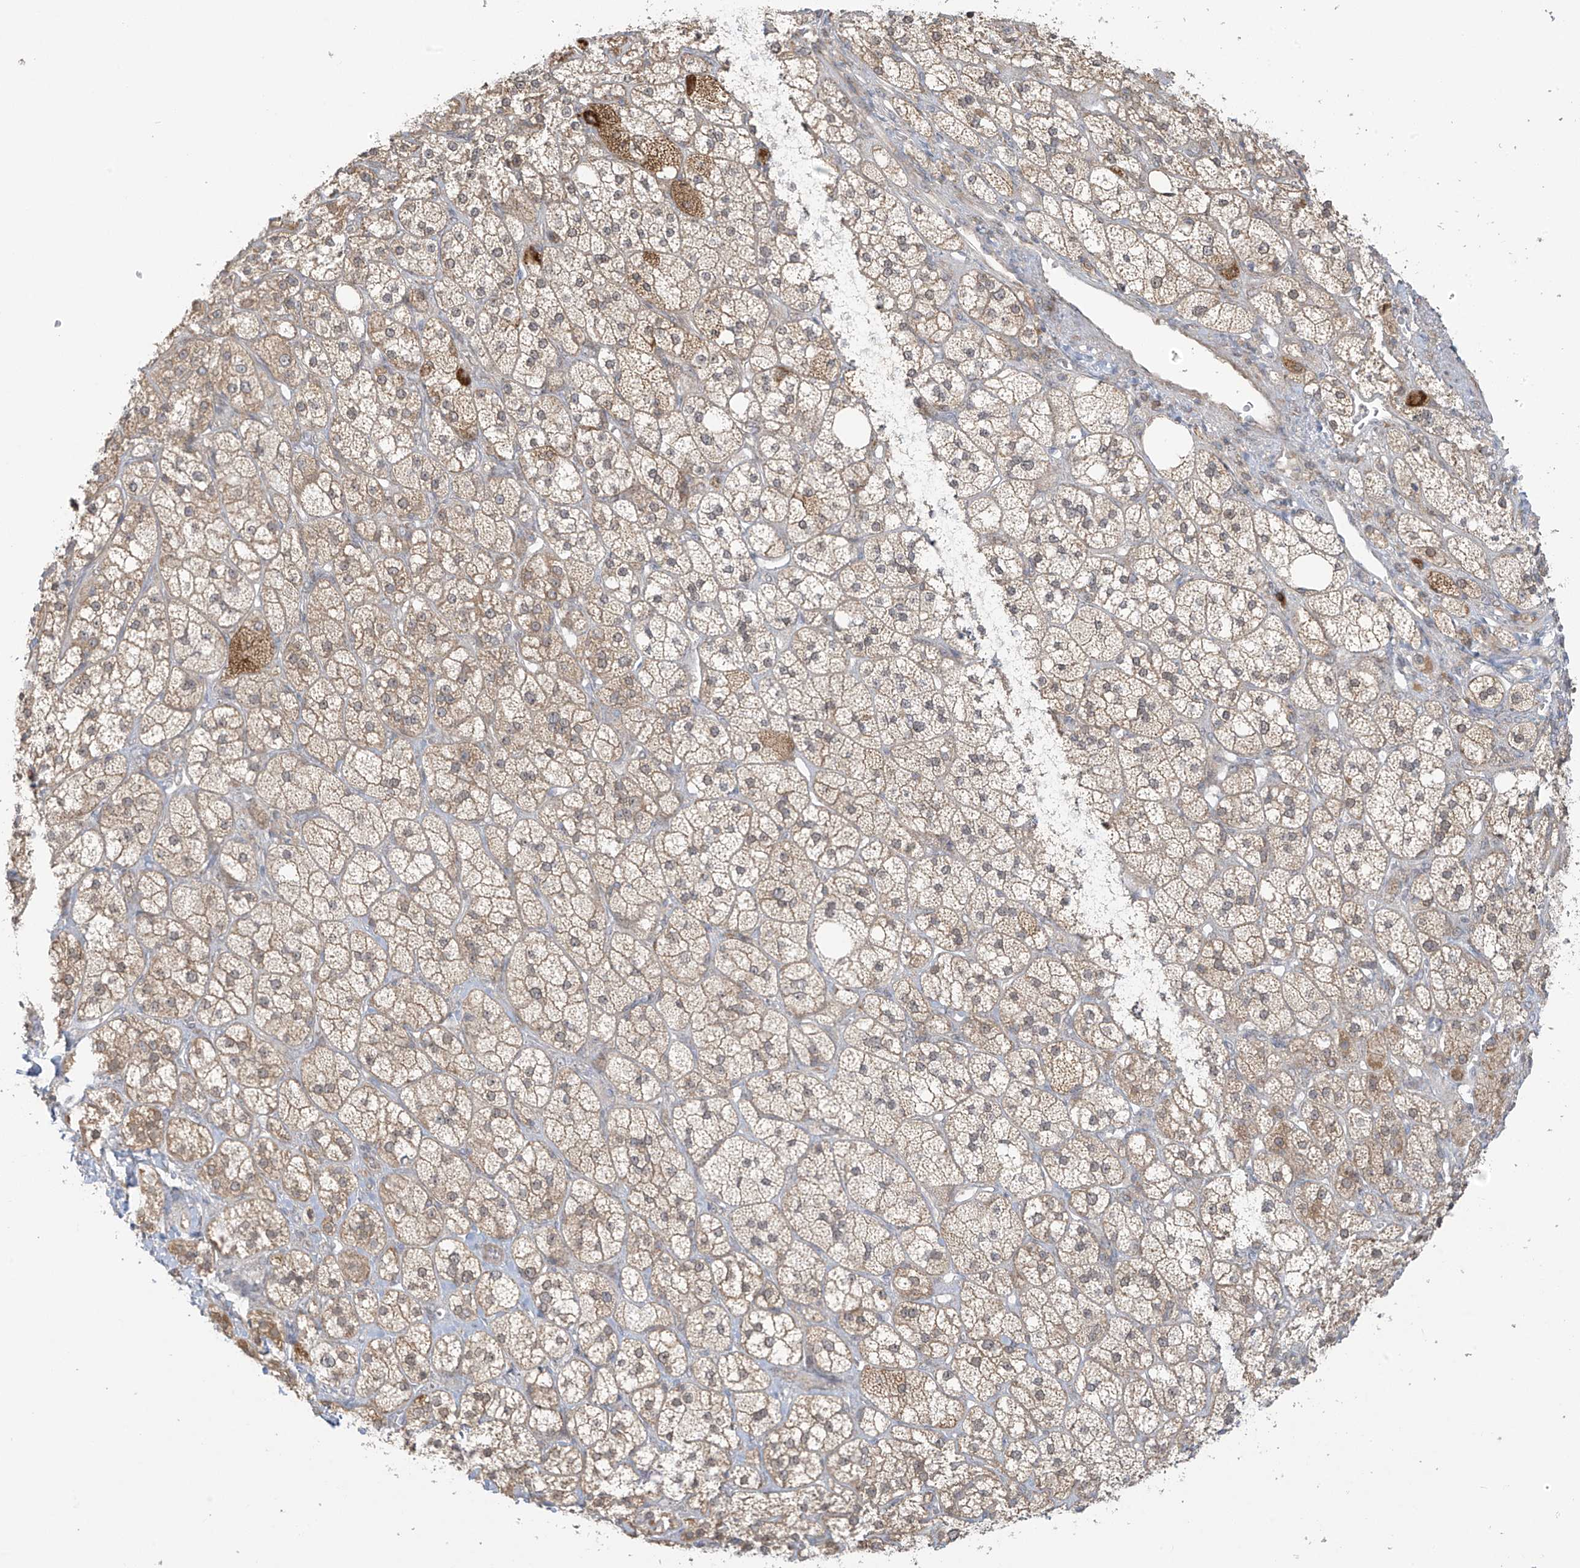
{"staining": {"intensity": "moderate", "quantity": ">75%", "location": "cytoplasmic/membranous"}, "tissue": "adrenal gland", "cell_type": "Glandular cells", "image_type": "normal", "snomed": [{"axis": "morphology", "description": "Normal tissue, NOS"}, {"axis": "topography", "description": "Adrenal gland"}], "caption": "Adrenal gland stained for a protein (brown) exhibits moderate cytoplasmic/membranous positive positivity in about >75% of glandular cells.", "gene": "HDDC2", "patient": {"sex": "male", "age": 61}}